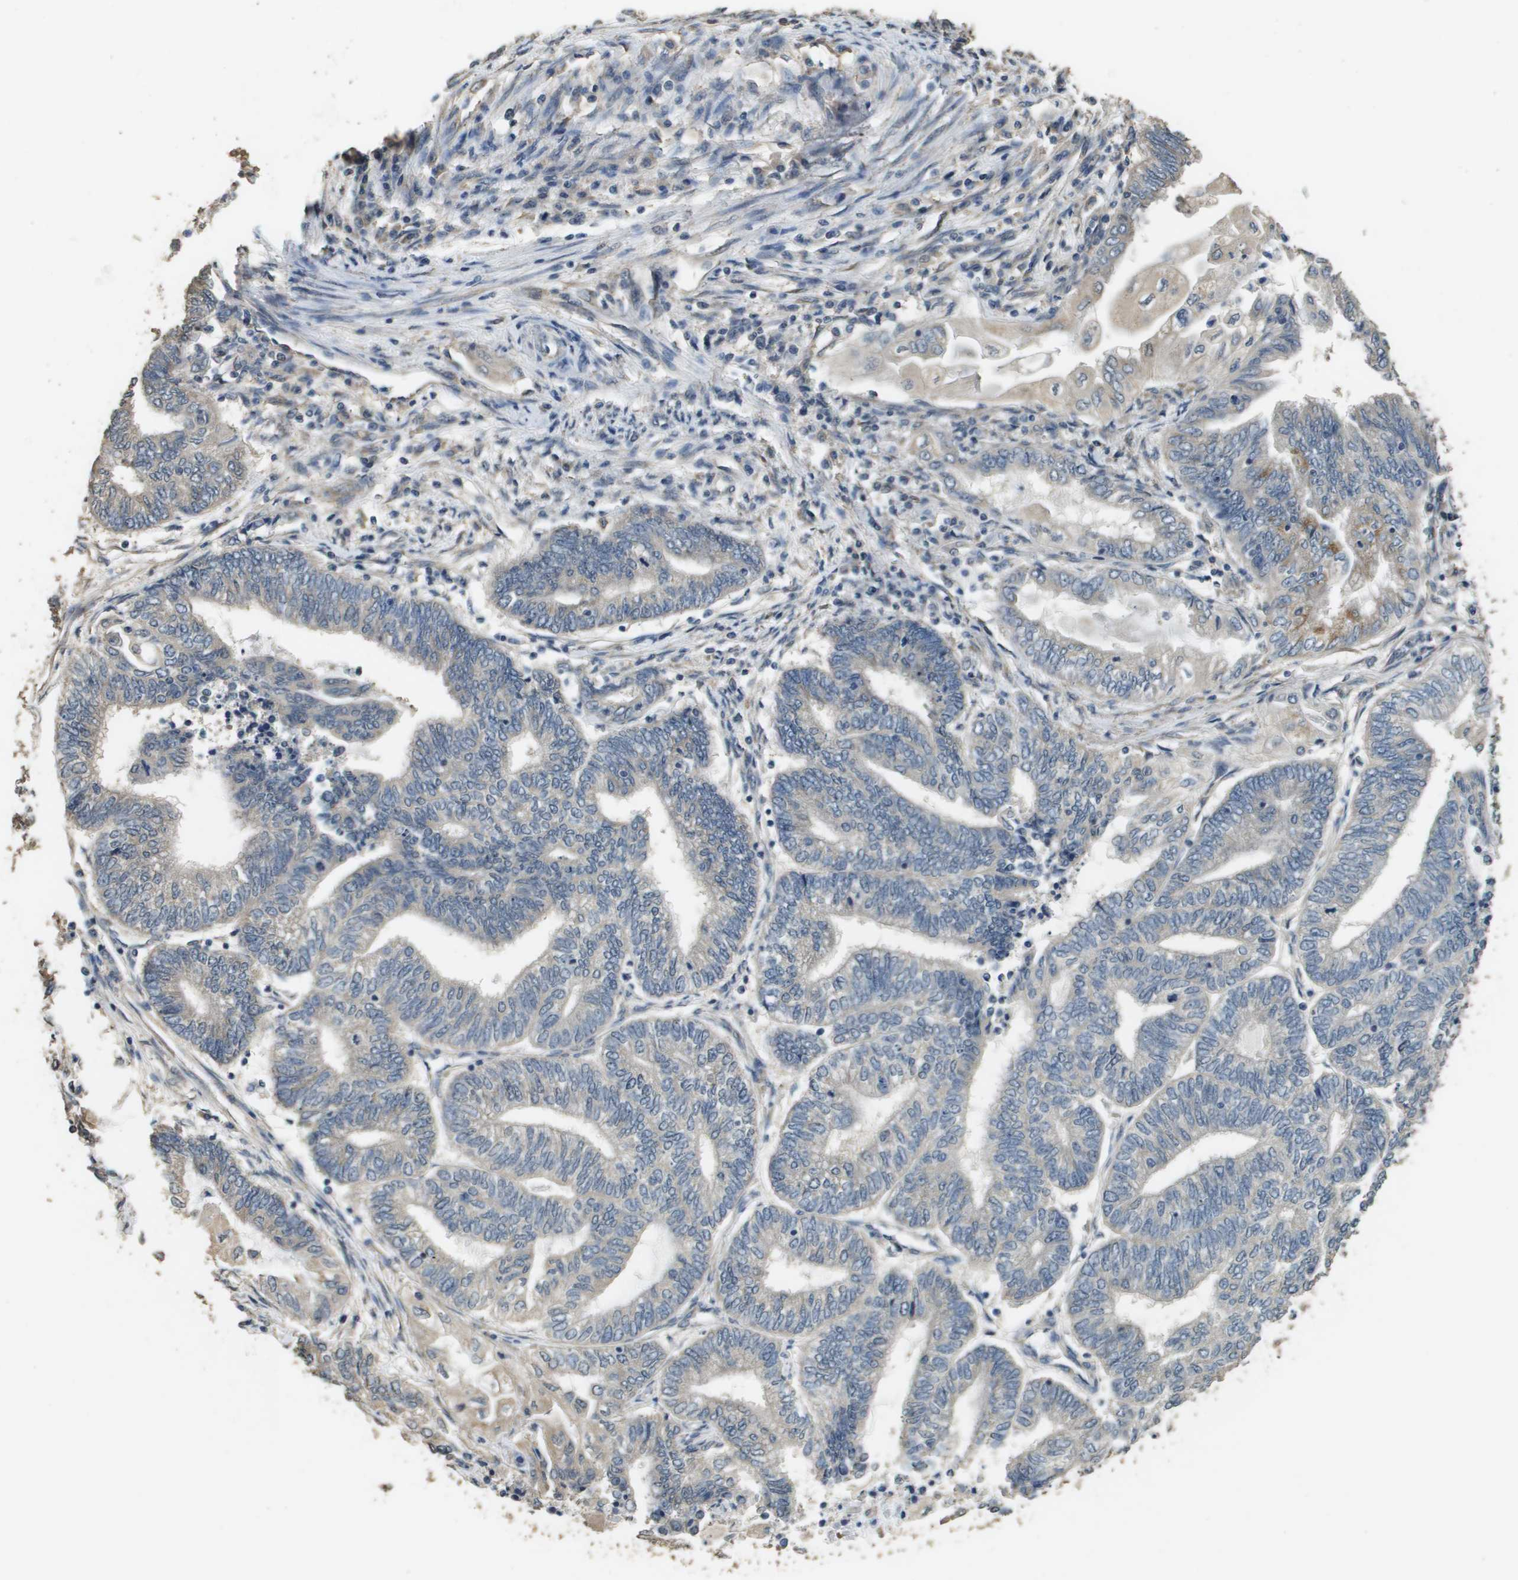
{"staining": {"intensity": "weak", "quantity": "<25%", "location": "cytoplasmic/membranous"}, "tissue": "endometrial cancer", "cell_type": "Tumor cells", "image_type": "cancer", "snomed": [{"axis": "morphology", "description": "Adenocarcinoma, NOS"}, {"axis": "topography", "description": "Uterus"}, {"axis": "topography", "description": "Endometrium"}], "caption": "High power microscopy photomicrograph of an immunohistochemistry (IHC) photomicrograph of endometrial adenocarcinoma, revealing no significant staining in tumor cells.", "gene": "RAB6B", "patient": {"sex": "female", "age": 70}}